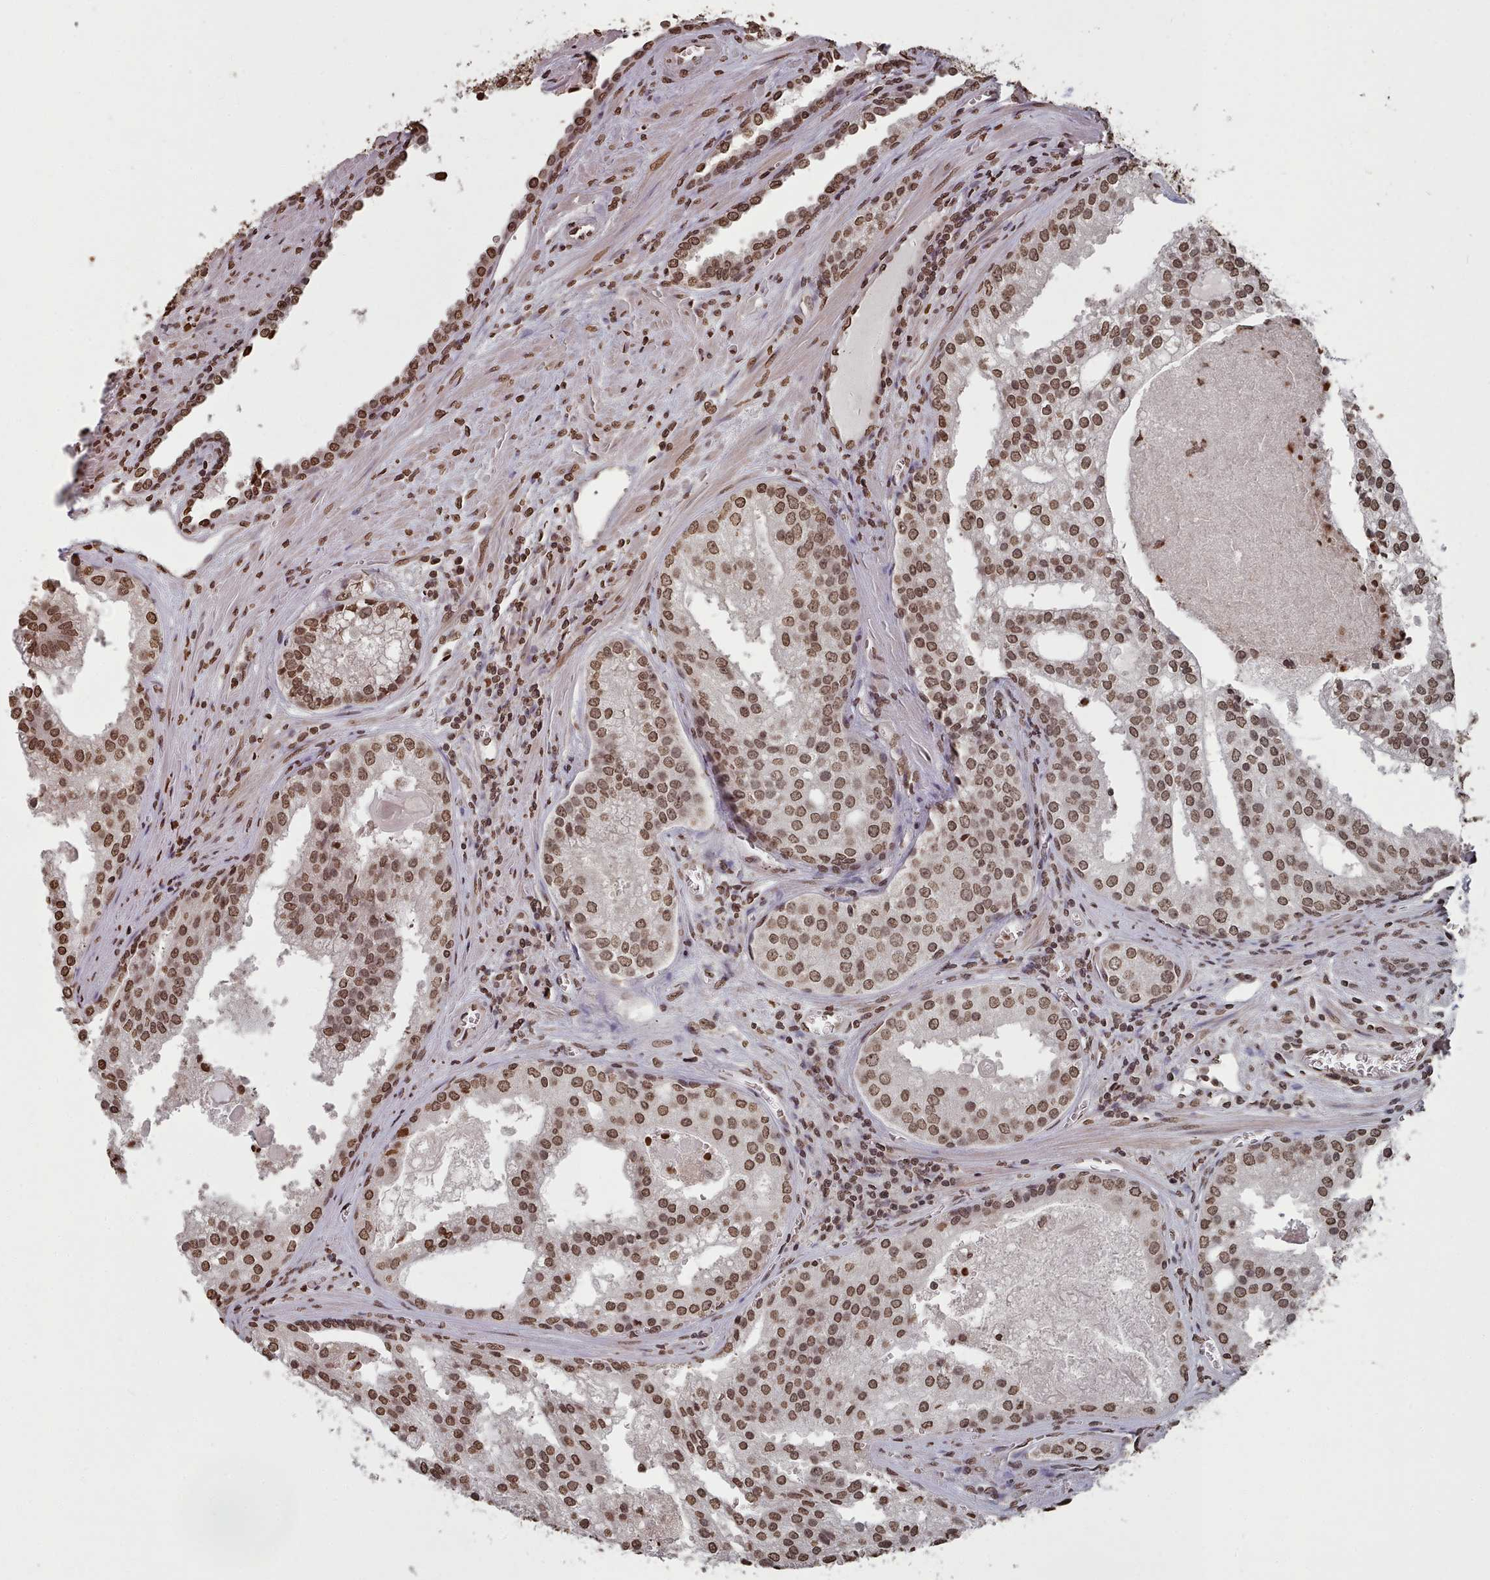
{"staining": {"intensity": "moderate", "quantity": ">75%", "location": "nuclear"}, "tissue": "prostate cancer", "cell_type": "Tumor cells", "image_type": "cancer", "snomed": [{"axis": "morphology", "description": "Adenocarcinoma, High grade"}, {"axis": "topography", "description": "Prostate"}], "caption": "Immunohistochemistry (IHC) staining of high-grade adenocarcinoma (prostate), which displays medium levels of moderate nuclear expression in about >75% of tumor cells indicating moderate nuclear protein staining. The staining was performed using DAB (3,3'-diaminobenzidine) (brown) for protein detection and nuclei were counterstained in hematoxylin (blue).", "gene": "PLEKHG5", "patient": {"sex": "male", "age": 68}}